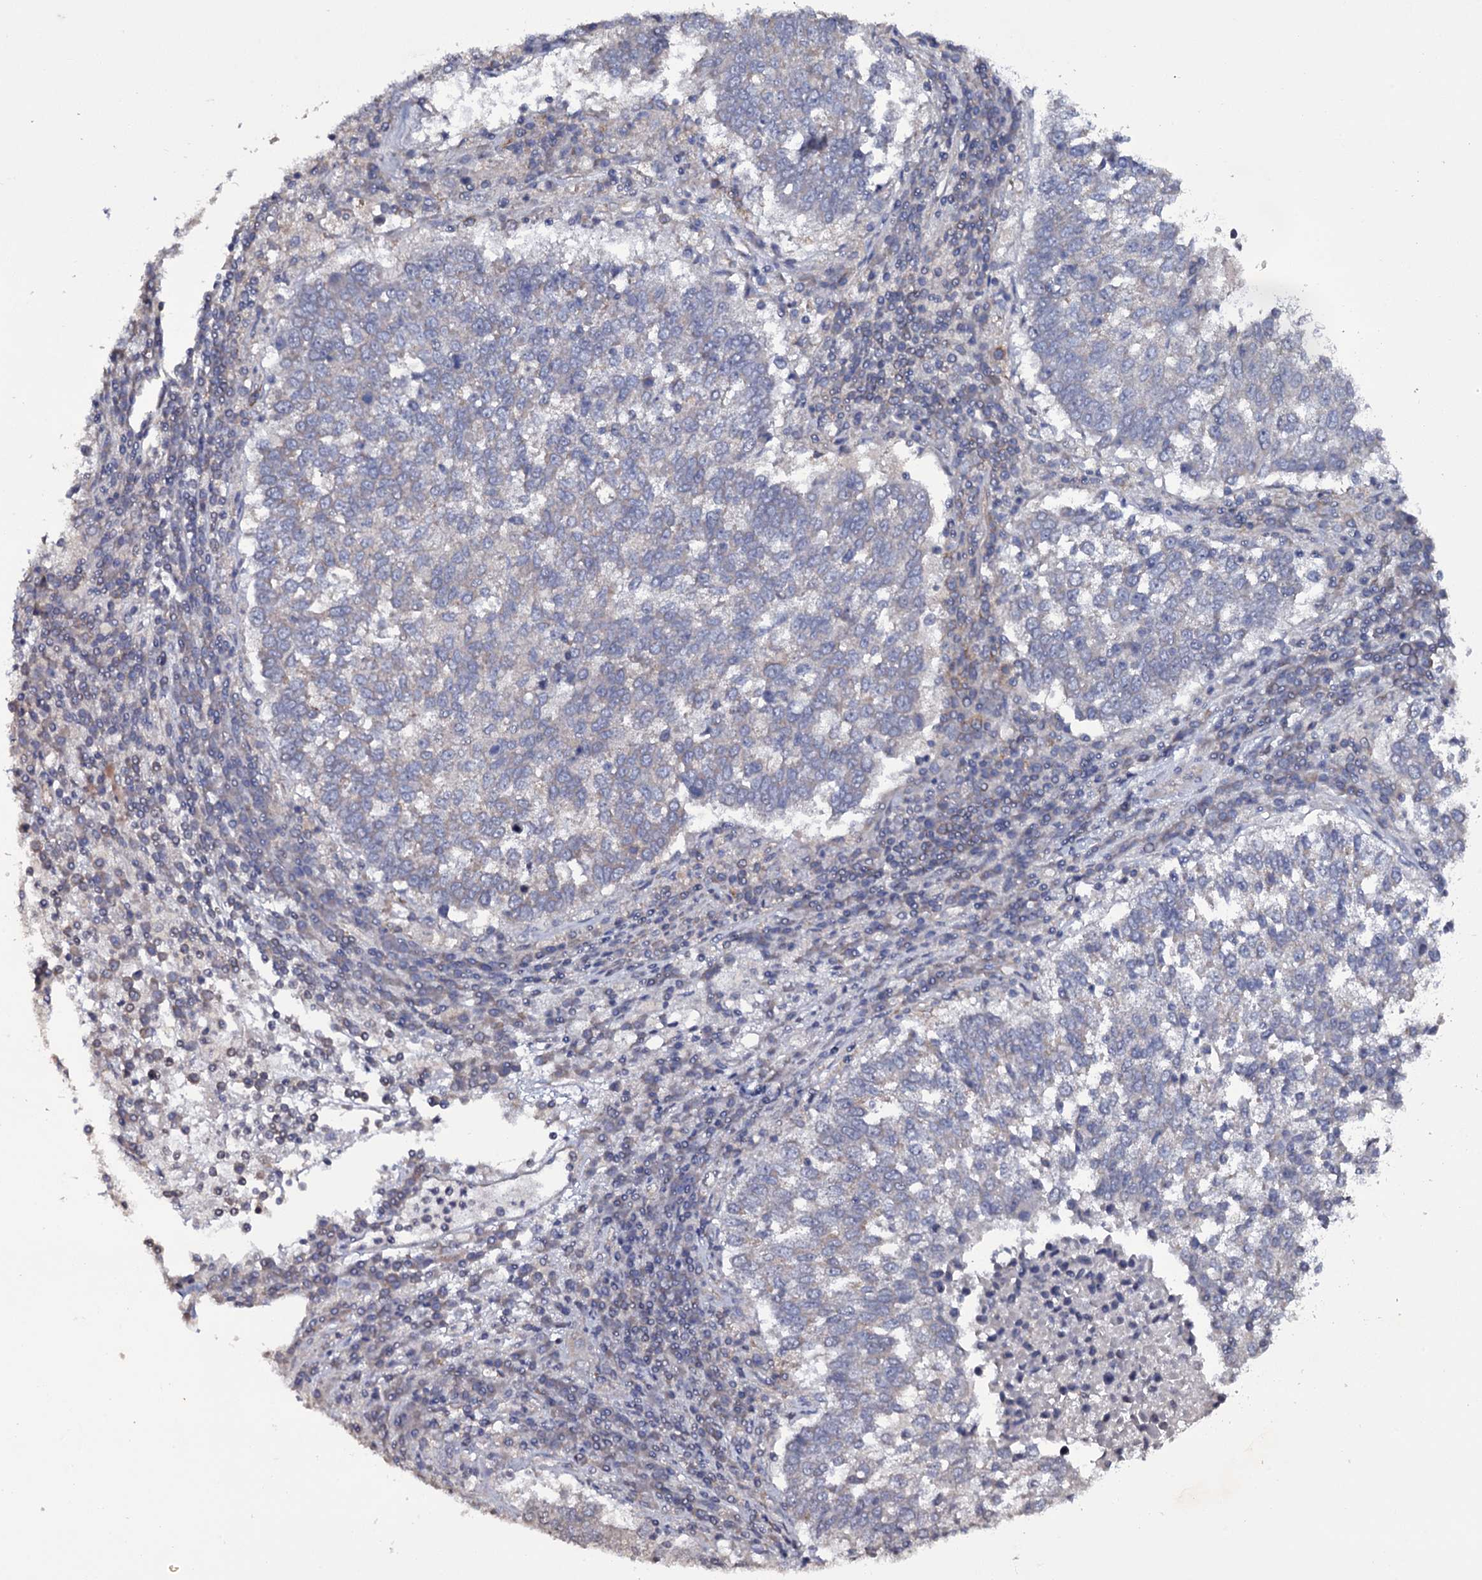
{"staining": {"intensity": "negative", "quantity": "none", "location": "none"}, "tissue": "lung cancer", "cell_type": "Tumor cells", "image_type": "cancer", "snomed": [{"axis": "morphology", "description": "Squamous cell carcinoma, NOS"}, {"axis": "topography", "description": "Lung"}], "caption": "A photomicrograph of human lung squamous cell carcinoma is negative for staining in tumor cells.", "gene": "TTC23", "patient": {"sex": "male", "age": 73}}